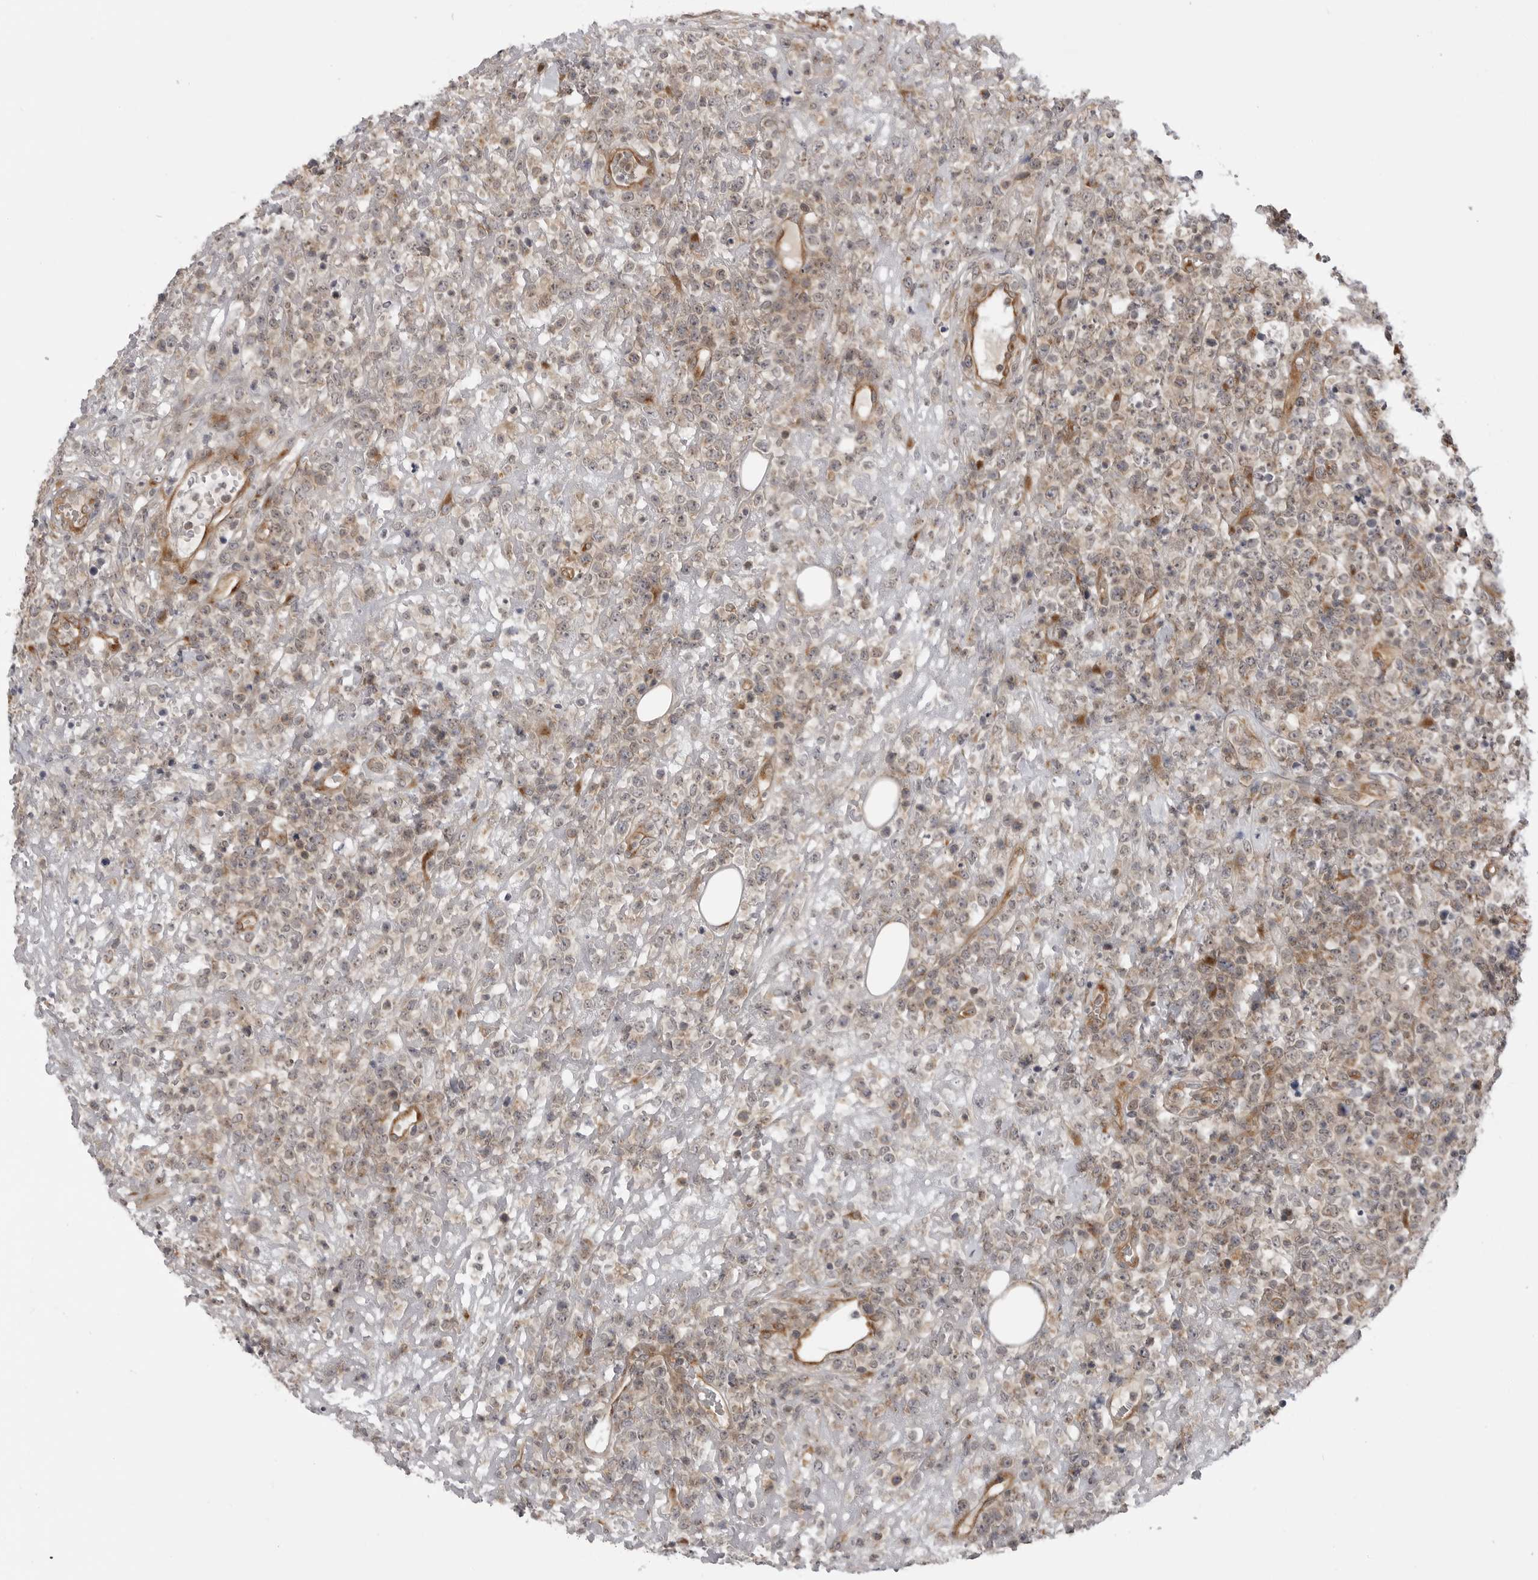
{"staining": {"intensity": "moderate", "quantity": "<25%", "location": "cytoplasmic/membranous"}, "tissue": "lymphoma", "cell_type": "Tumor cells", "image_type": "cancer", "snomed": [{"axis": "morphology", "description": "Malignant lymphoma, non-Hodgkin's type, High grade"}, {"axis": "topography", "description": "Colon"}], "caption": "Human malignant lymphoma, non-Hodgkin's type (high-grade) stained for a protein (brown) exhibits moderate cytoplasmic/membranous positive positivity in approximately <25% of tumor cells.", "gene": "LRRC45", "patient": {"sex": "female", "age": 53}}